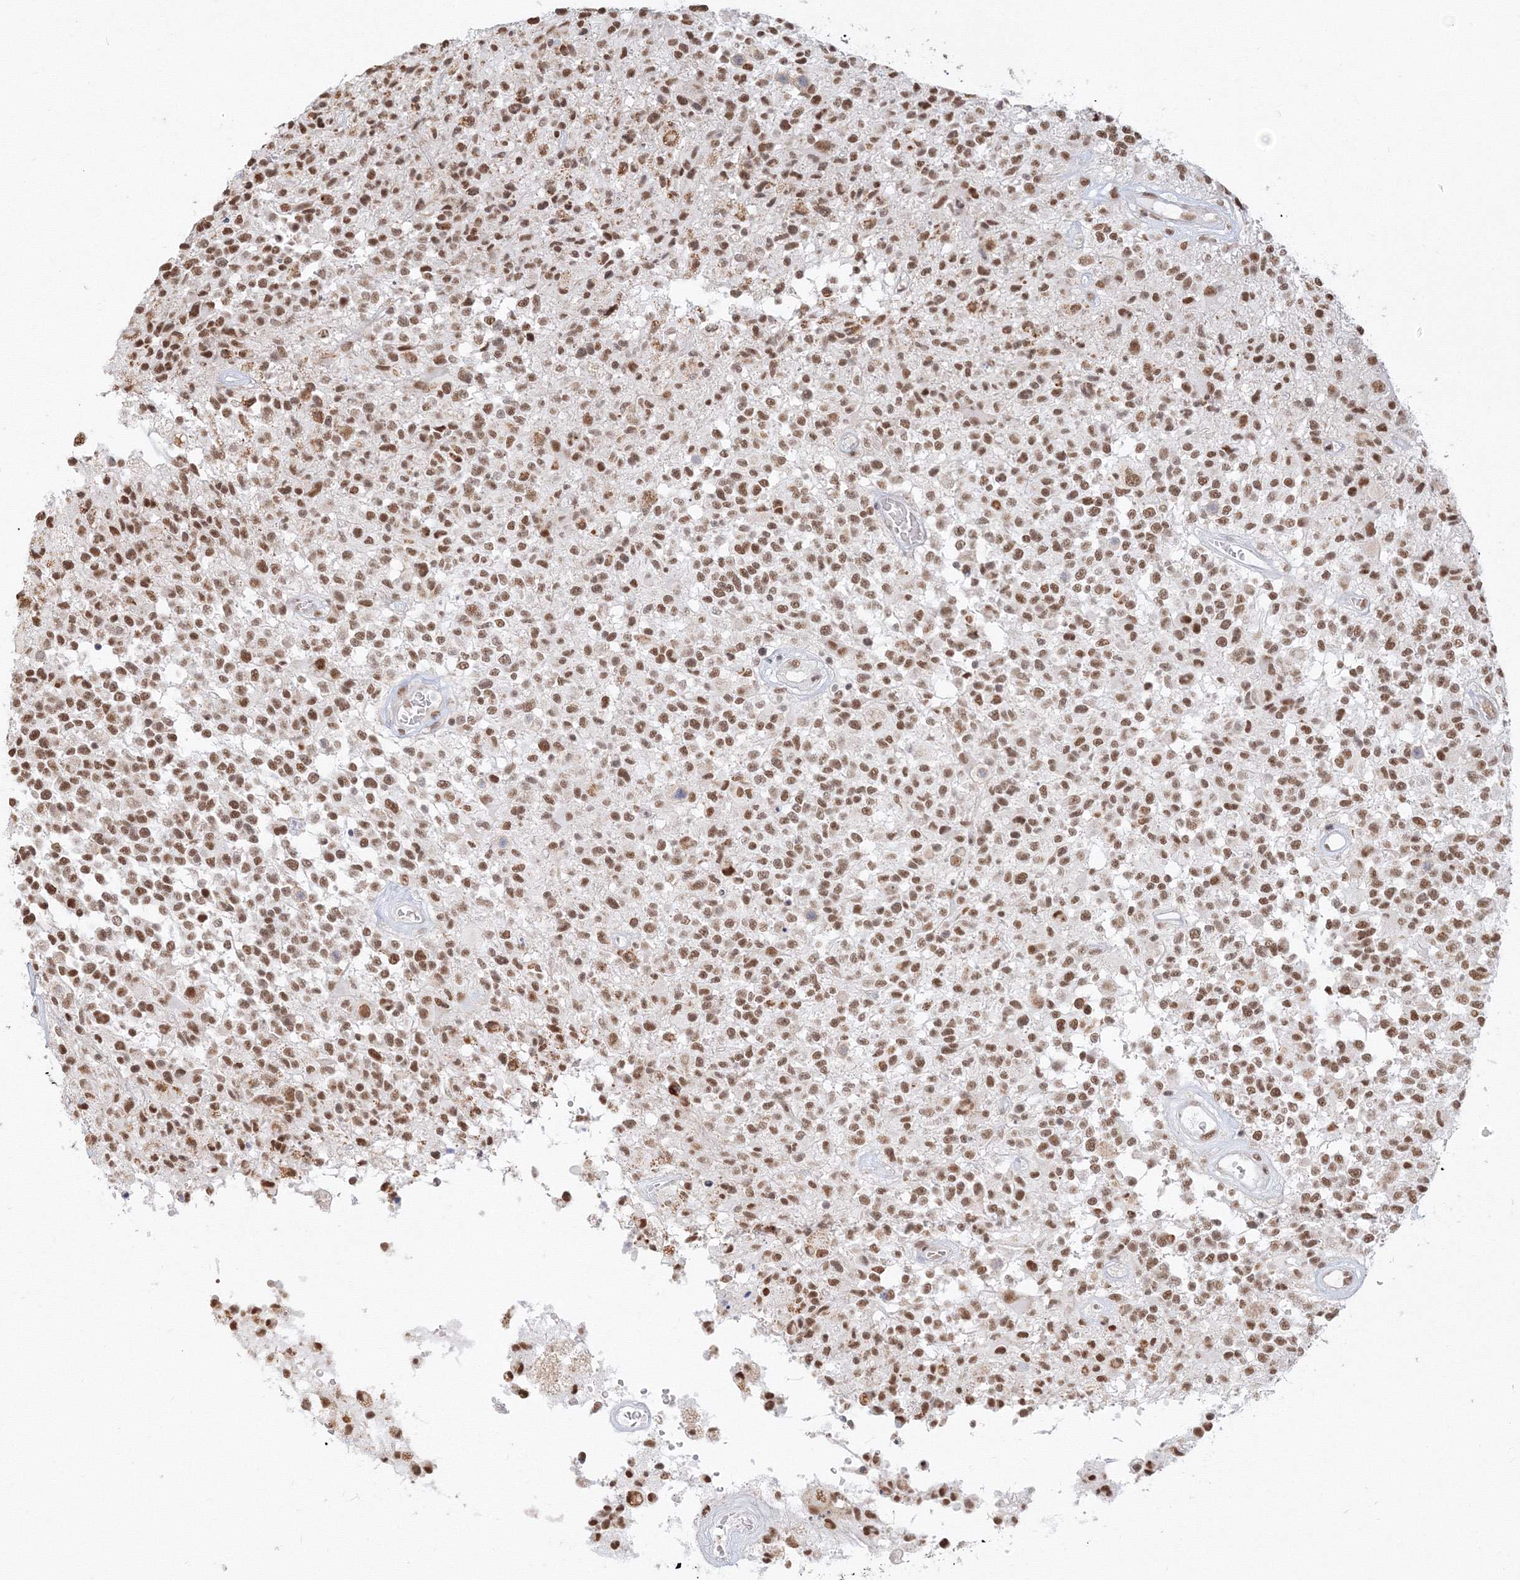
{"staining": {"intensity": "moderate", "quantity": ">75%", "location": "nuclear"}, "tissue": "glioma", "cell_type": "Tumor cells", "image_type": "cancer", "snomed": [{"axis": "morphology", "description": "Glioma, malignant, High grade"}, {"axis": "morphology", "description": "Glioblastoma, NOS"}, {"axis": "topography", "description": "Brain"}], "caption": "Human glioblastoma stained with a protein marker reveals moderate staining in tumor cells.", "gene": "PPP4R2", "patient": {"sex": "male", "age": 60}}